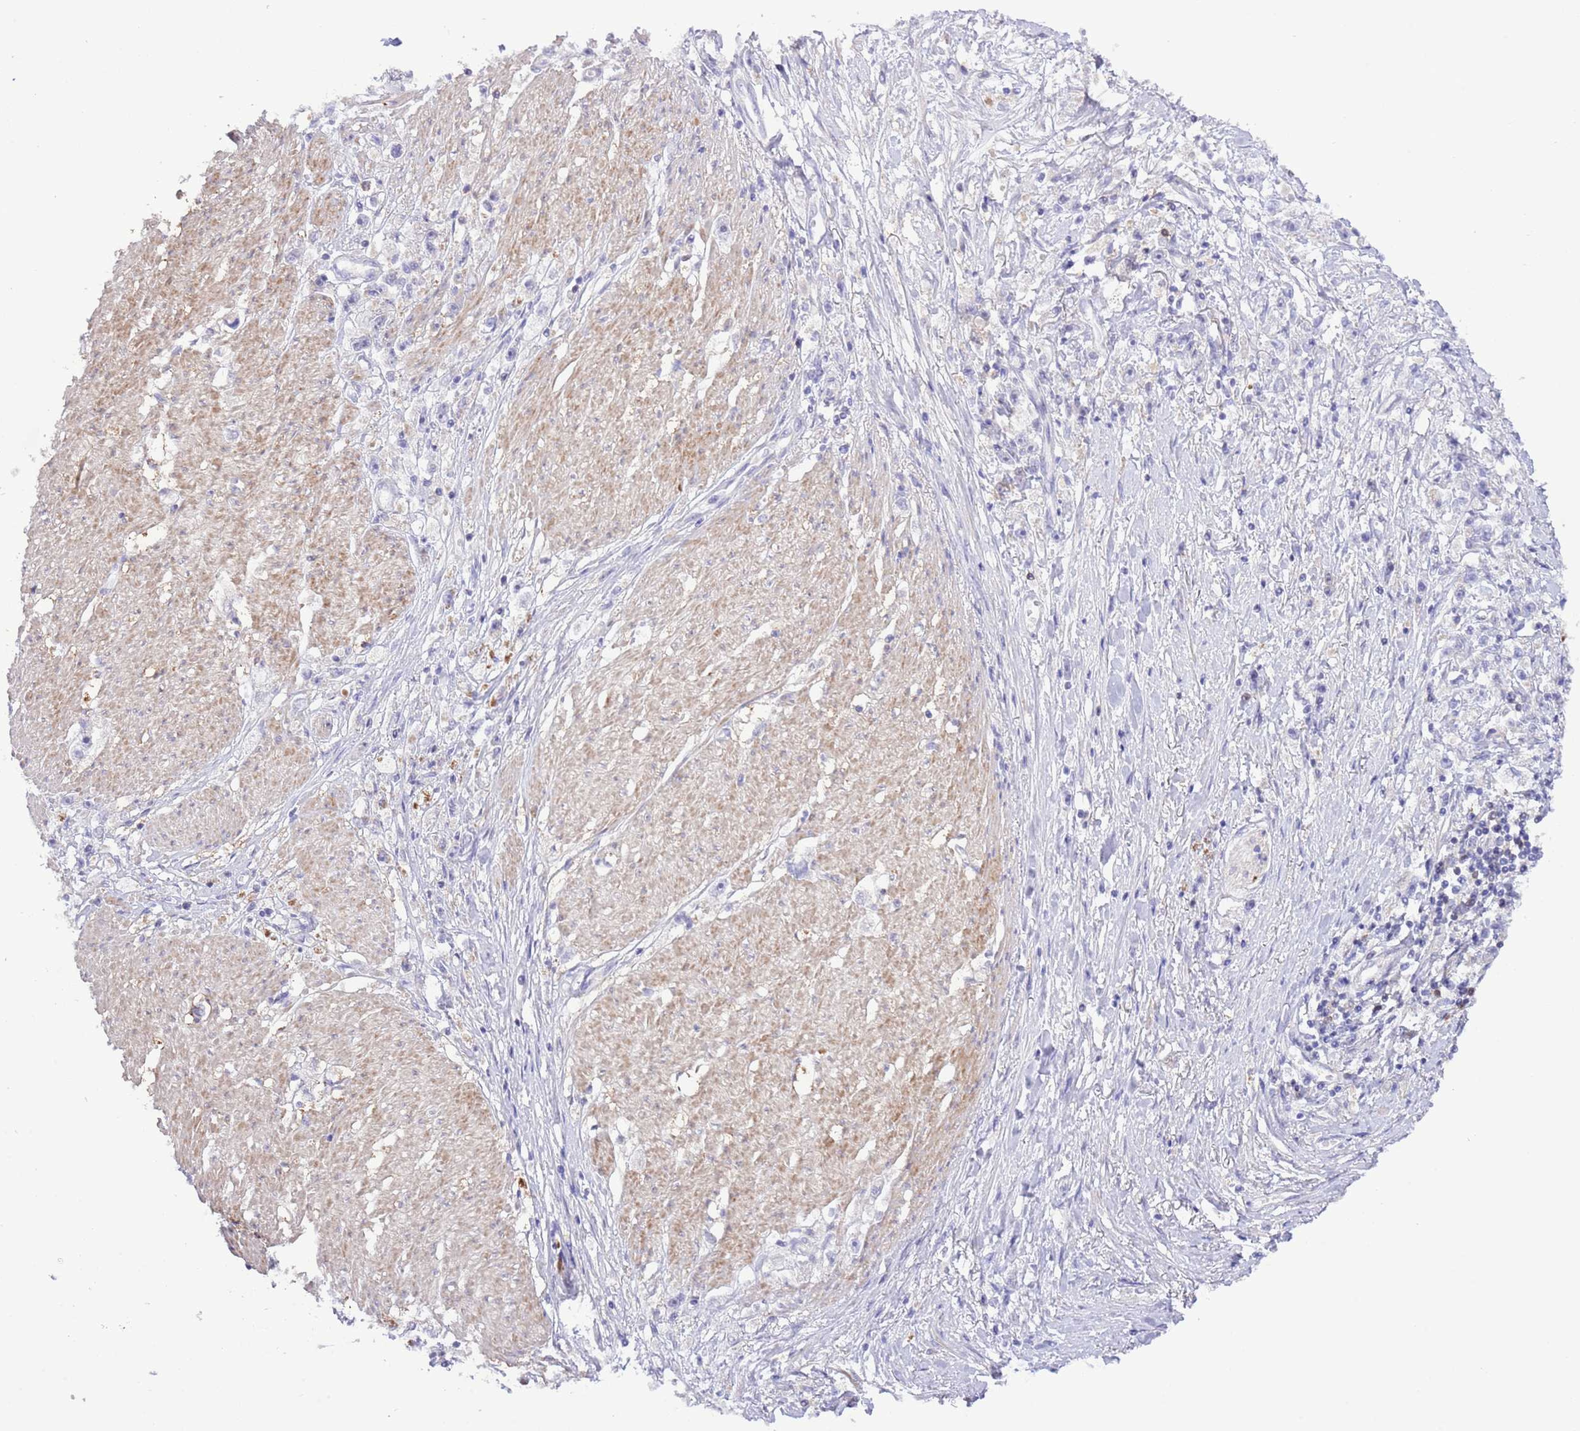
{"staining": {"intensity": "negative", "quantity": "none", "location": "none"}, "tissue": "stomach cancer", "cell_type": "Tumor cells", "image_type": "cancer", "snomed": [{"axis": "morphology", "description": "Adenocarcinoma, NOS"}, {"axis": "topography", "description": "Stomach"}], "caption": "Protein analysis of stomach cancer displays no significant expression in tumor cells.", "gene": "PRR32", "patient": {"sex": "female", "age": 59}}